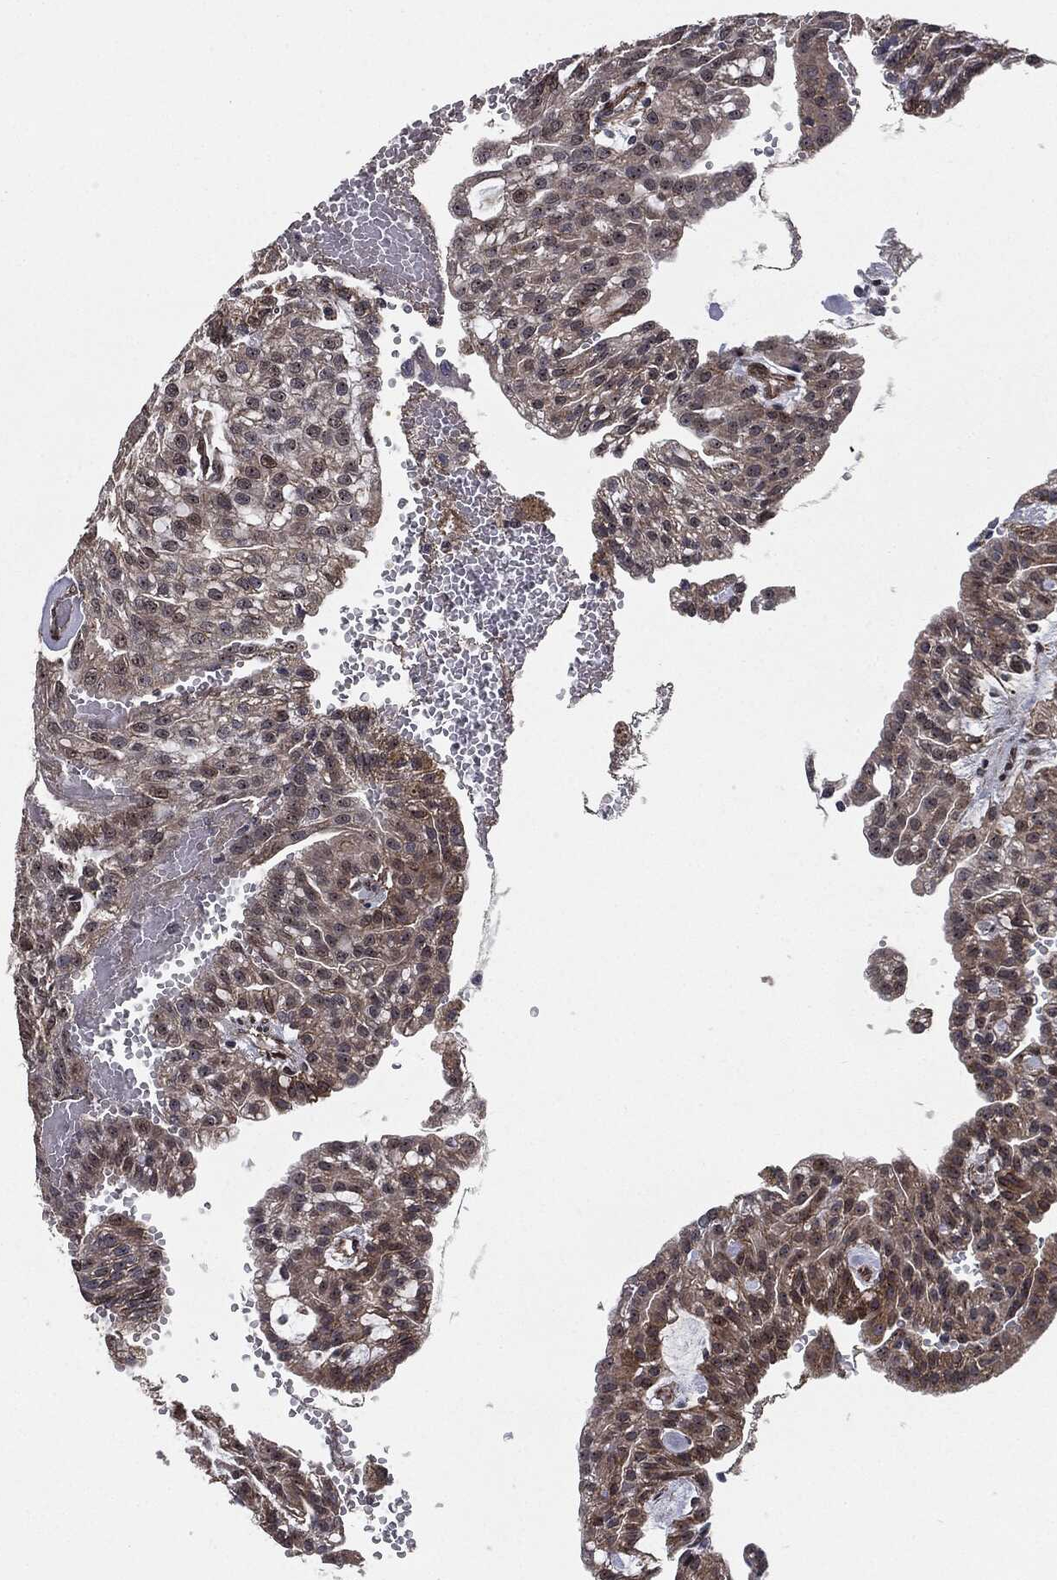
{"staining": {"intensity": "negative", "quantity": "none", "location": "none"}, "tissue": "renal cancer", "cell_type": "Tumor cells", "image_type": "cancer", "snomed": [{"axis": "morphology", "description": "Adenocarcinoma, NOS"}, {"axis": "topography", "description": "Kidney"}], "caption": "Renal adenocarcinoma stained for a protein using immunohistochemistry (IHC) reveals no positivity tumor cells.", "gene": "PTPA", "patient": {"sex": "male", "age": 63}}